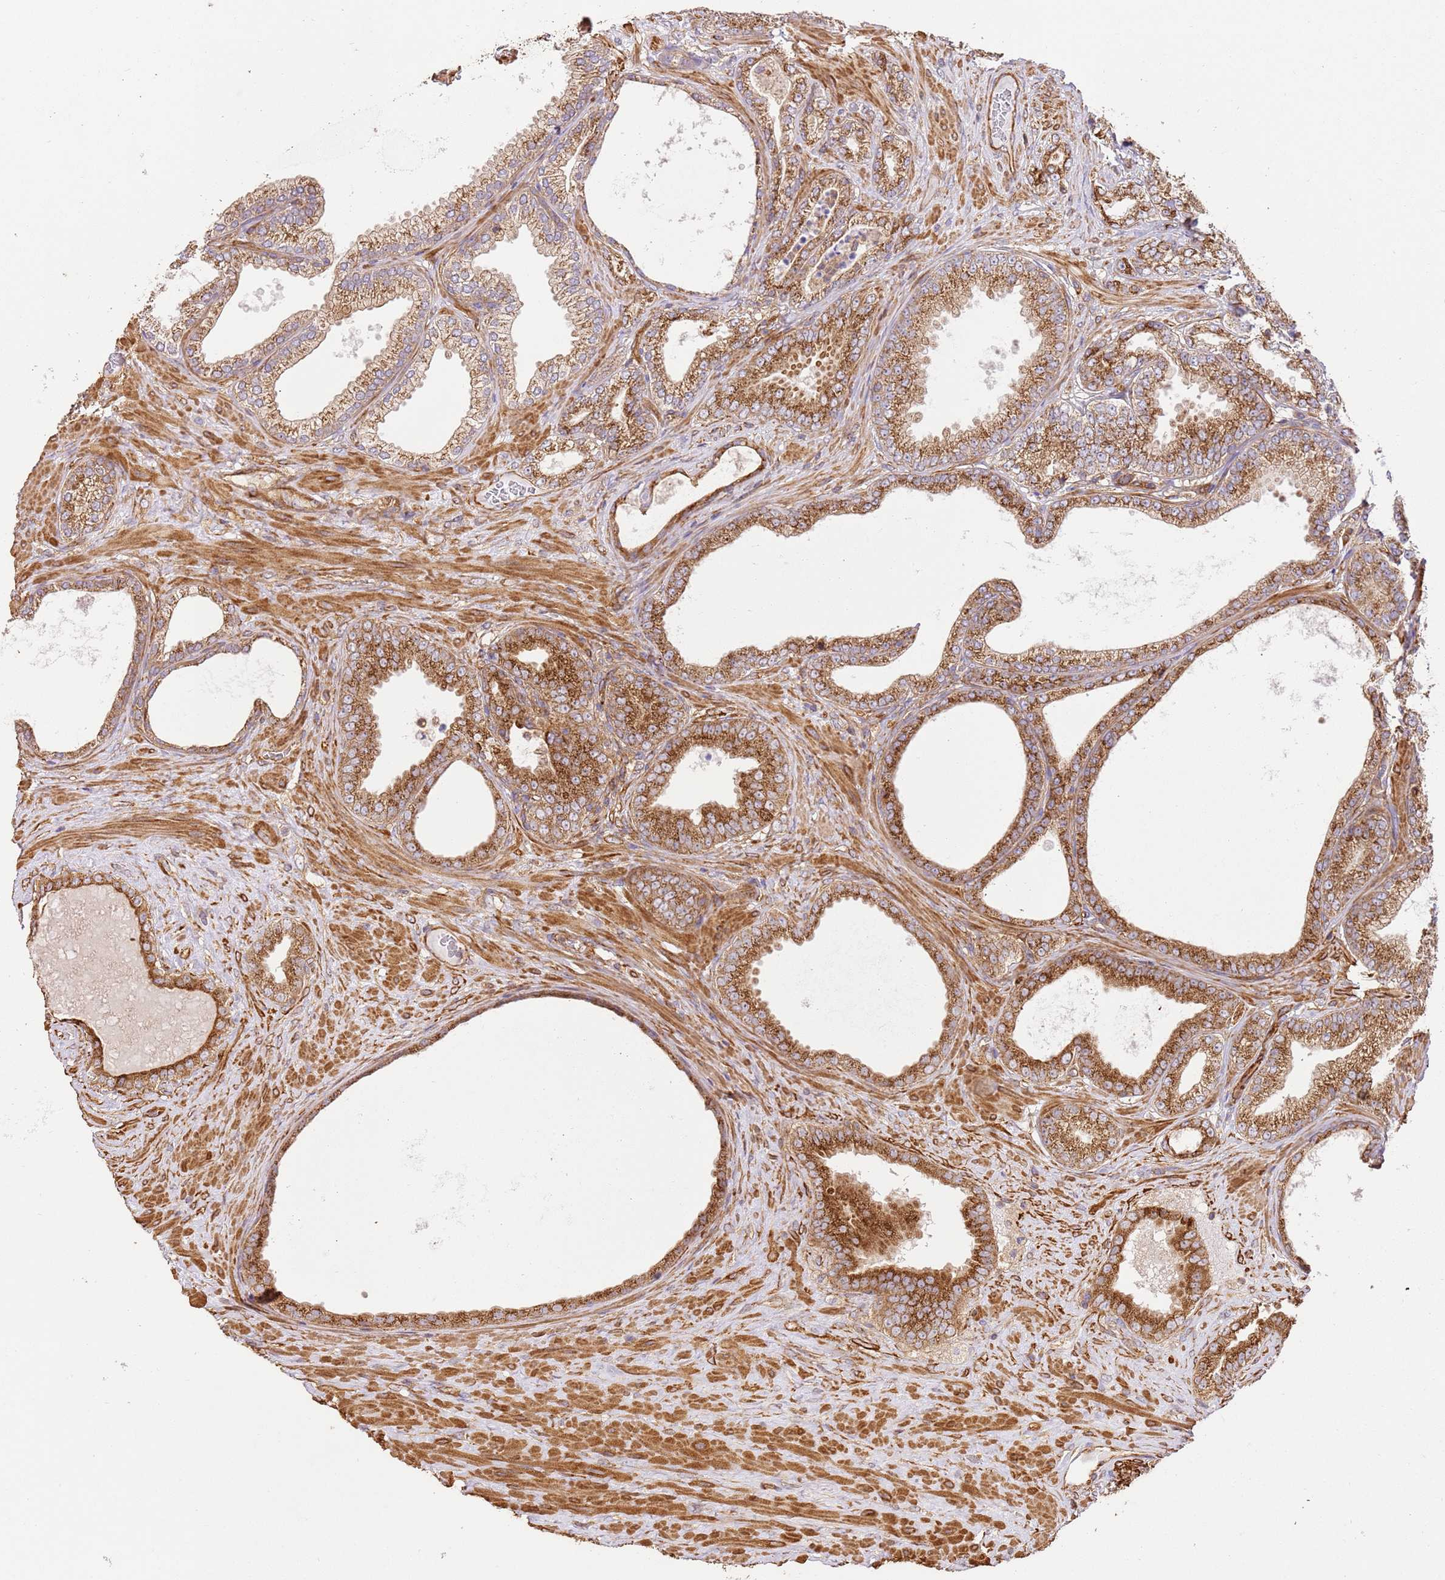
{"staining": {"intensity": "strong", "quantity": ">75%", "location": "cytoplasmic/membranous"}, "tissue": "prostate cancer", "cell_type": "Tumor cells", "image_type": "cancer", "snomed": [{"axis": "morphology", "description": "Adenocarcinoma, Low grade"}, {"axis": "topography", "description": "Prostate"}], "caption": "Immunohistochemical staining of human prostate cancer shows high levels of strong cytoplasmic/membranous protein positivity in approximately >75% of tumor cells.", "gene": "ZBTB39", "patient": {"sex": "male", "age": 63}}